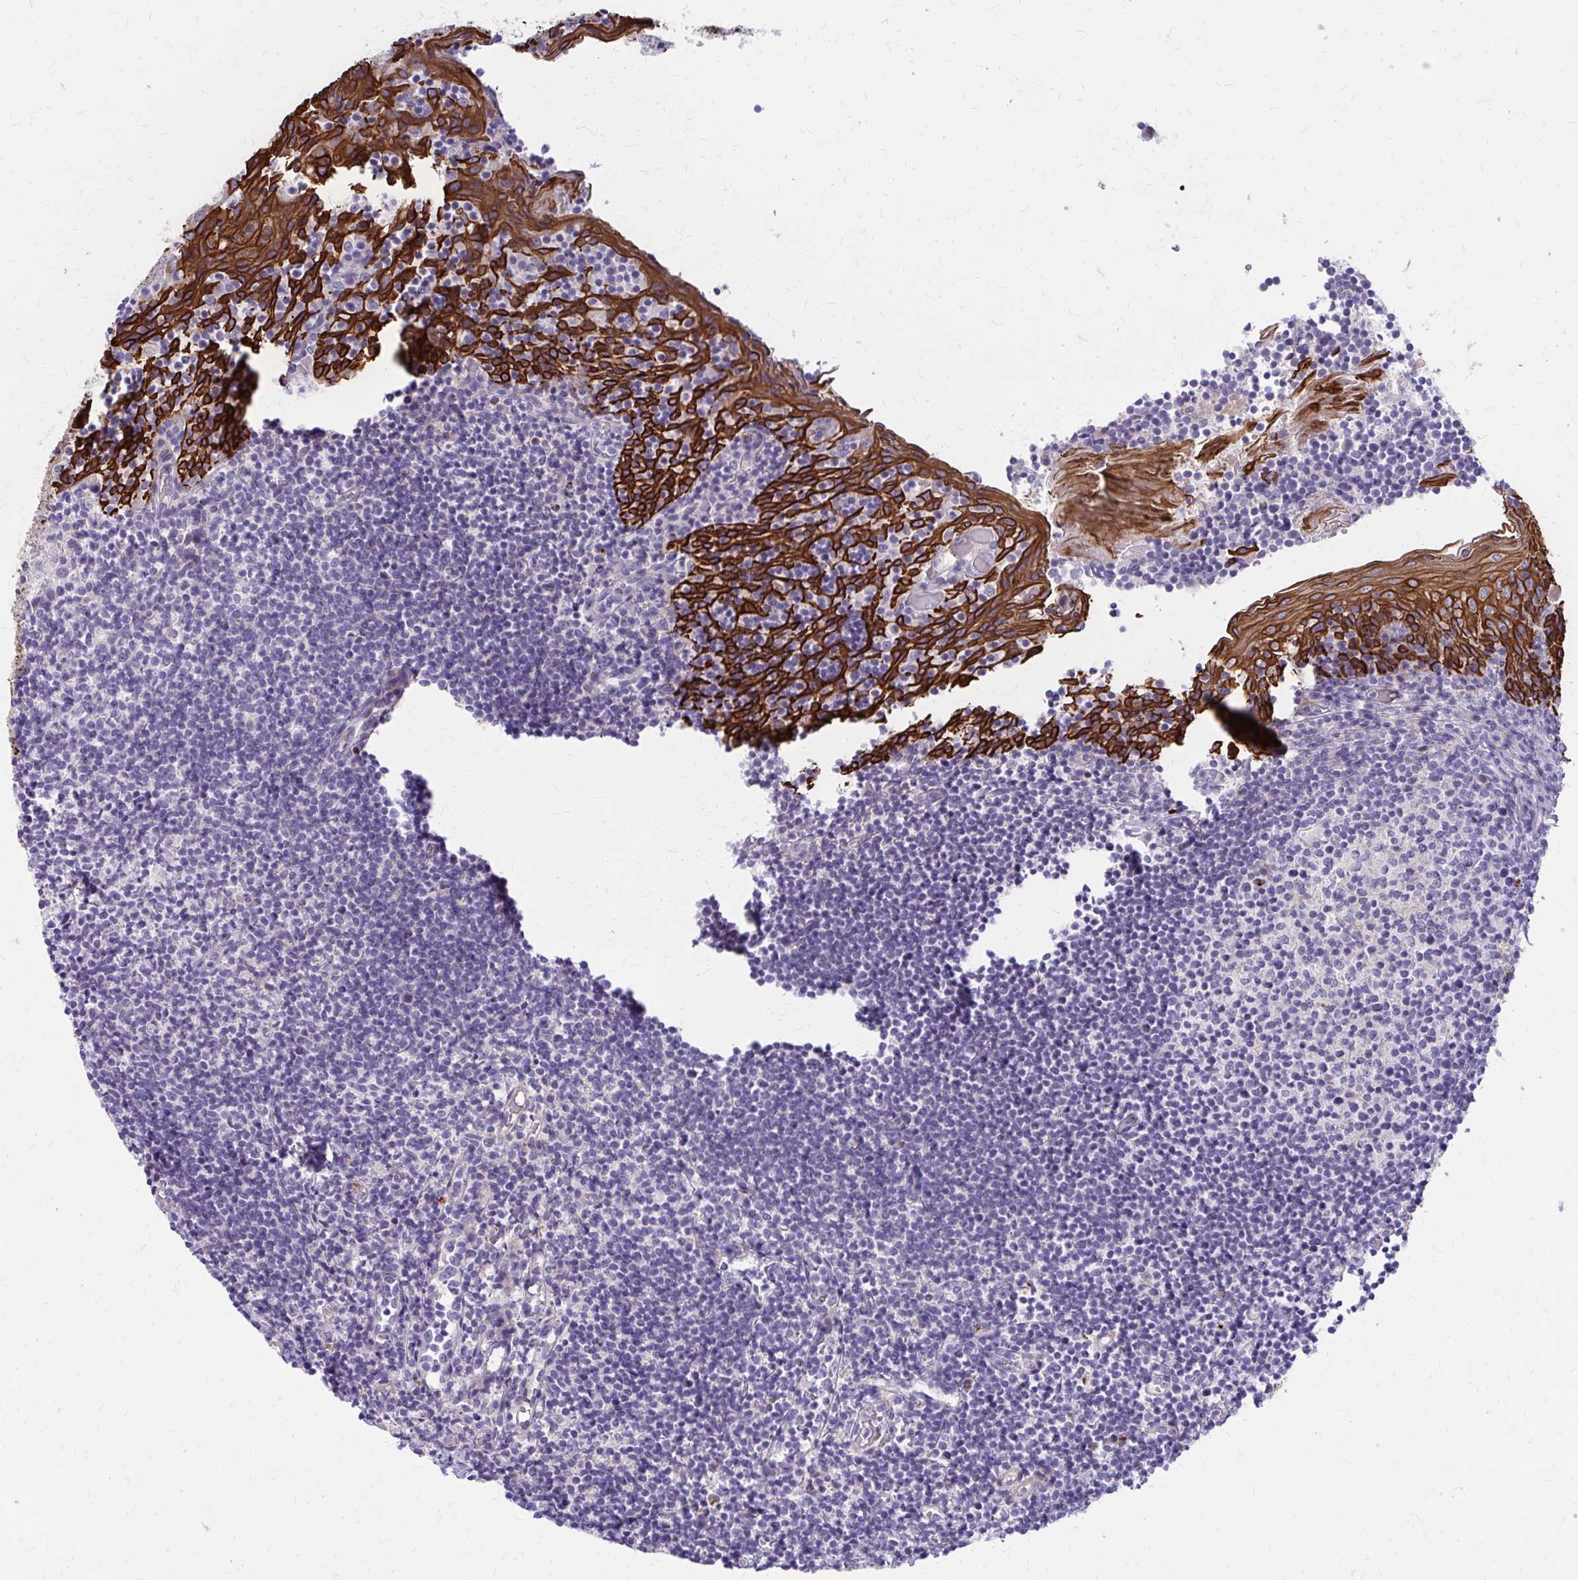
{"staining": {"intensity": "negative", "quantity": "none", "location": "none"}, "tissue": "tonsil", "cell_type": "Non-germinal center cells", "image_type": "normal", "snomed": [{"axis": "morphology", "description": "Normal tissue, NOS"}, {"axis": "topography", "description": "Tonsil"}], "caption": "Immunohistochemical staining of normal tonsil shows no significant staining in non-germinal center cells.", "gene": "GLYATL2", "patient": {"sex": "female", "age": 10}}